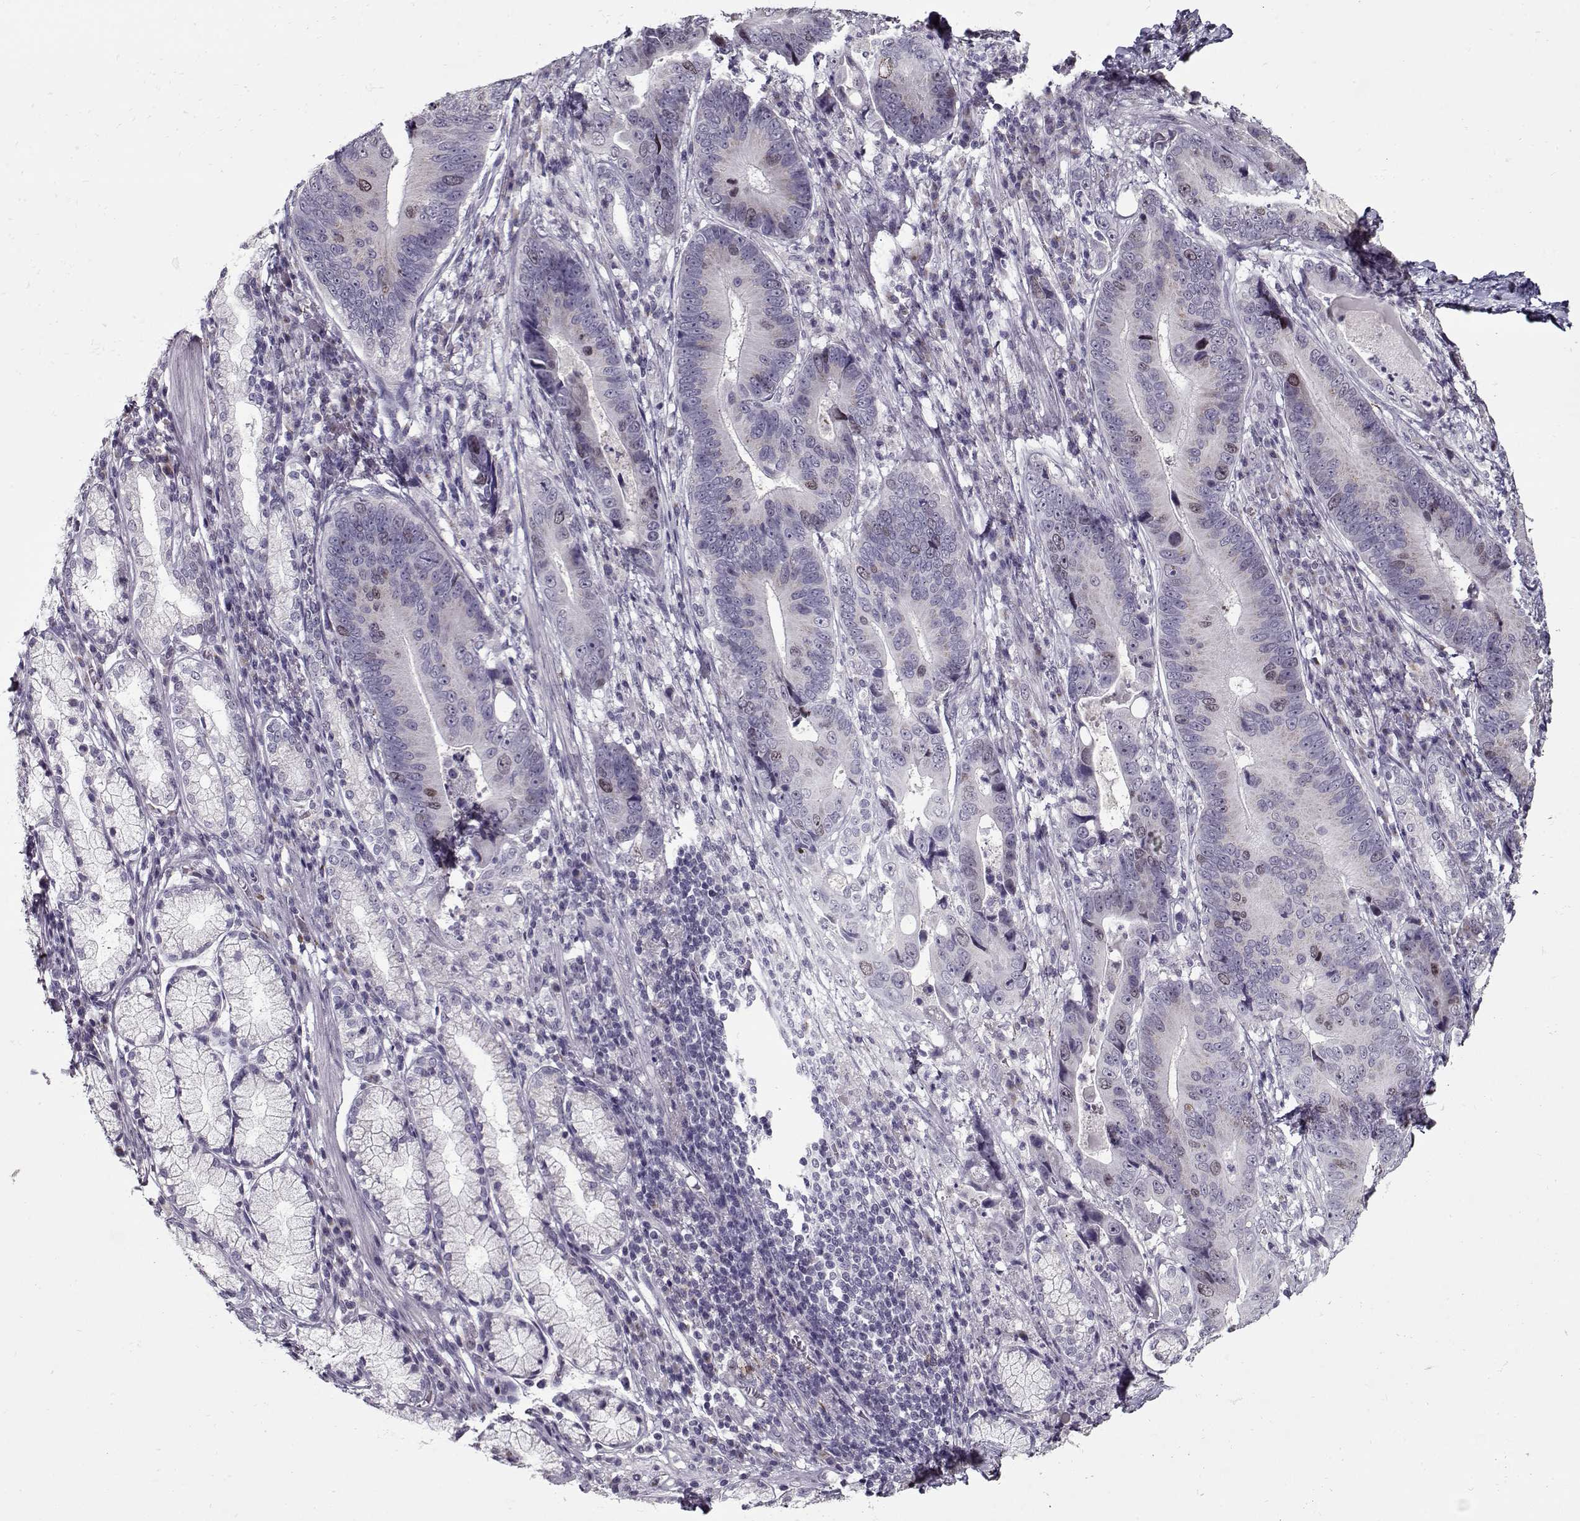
{"staining": {"intensity": "moderate", "quantity": "<25%", "location": "nuclear"}, "tissue": "stomach cancer", "cell_type": "Tumor cells", "image_type": "cancer", "snomed": [{"axis": "morphology", "description": "Adenocarcinoma, NOS"}, {"axis": "topography", "description": "Stomach"}], "caption": "Immunohistochemistry (IHC) image of neoplastic tissue: stomach cancer stained using immunohistochemistry (IHC) exhibits low levels of moderate protein expression localized specifically in the nuclear of tumor cells, appearing as a nuclear brown color.", "gene": "SEC16B", "patient": {"sex": "male", "age": 84}}